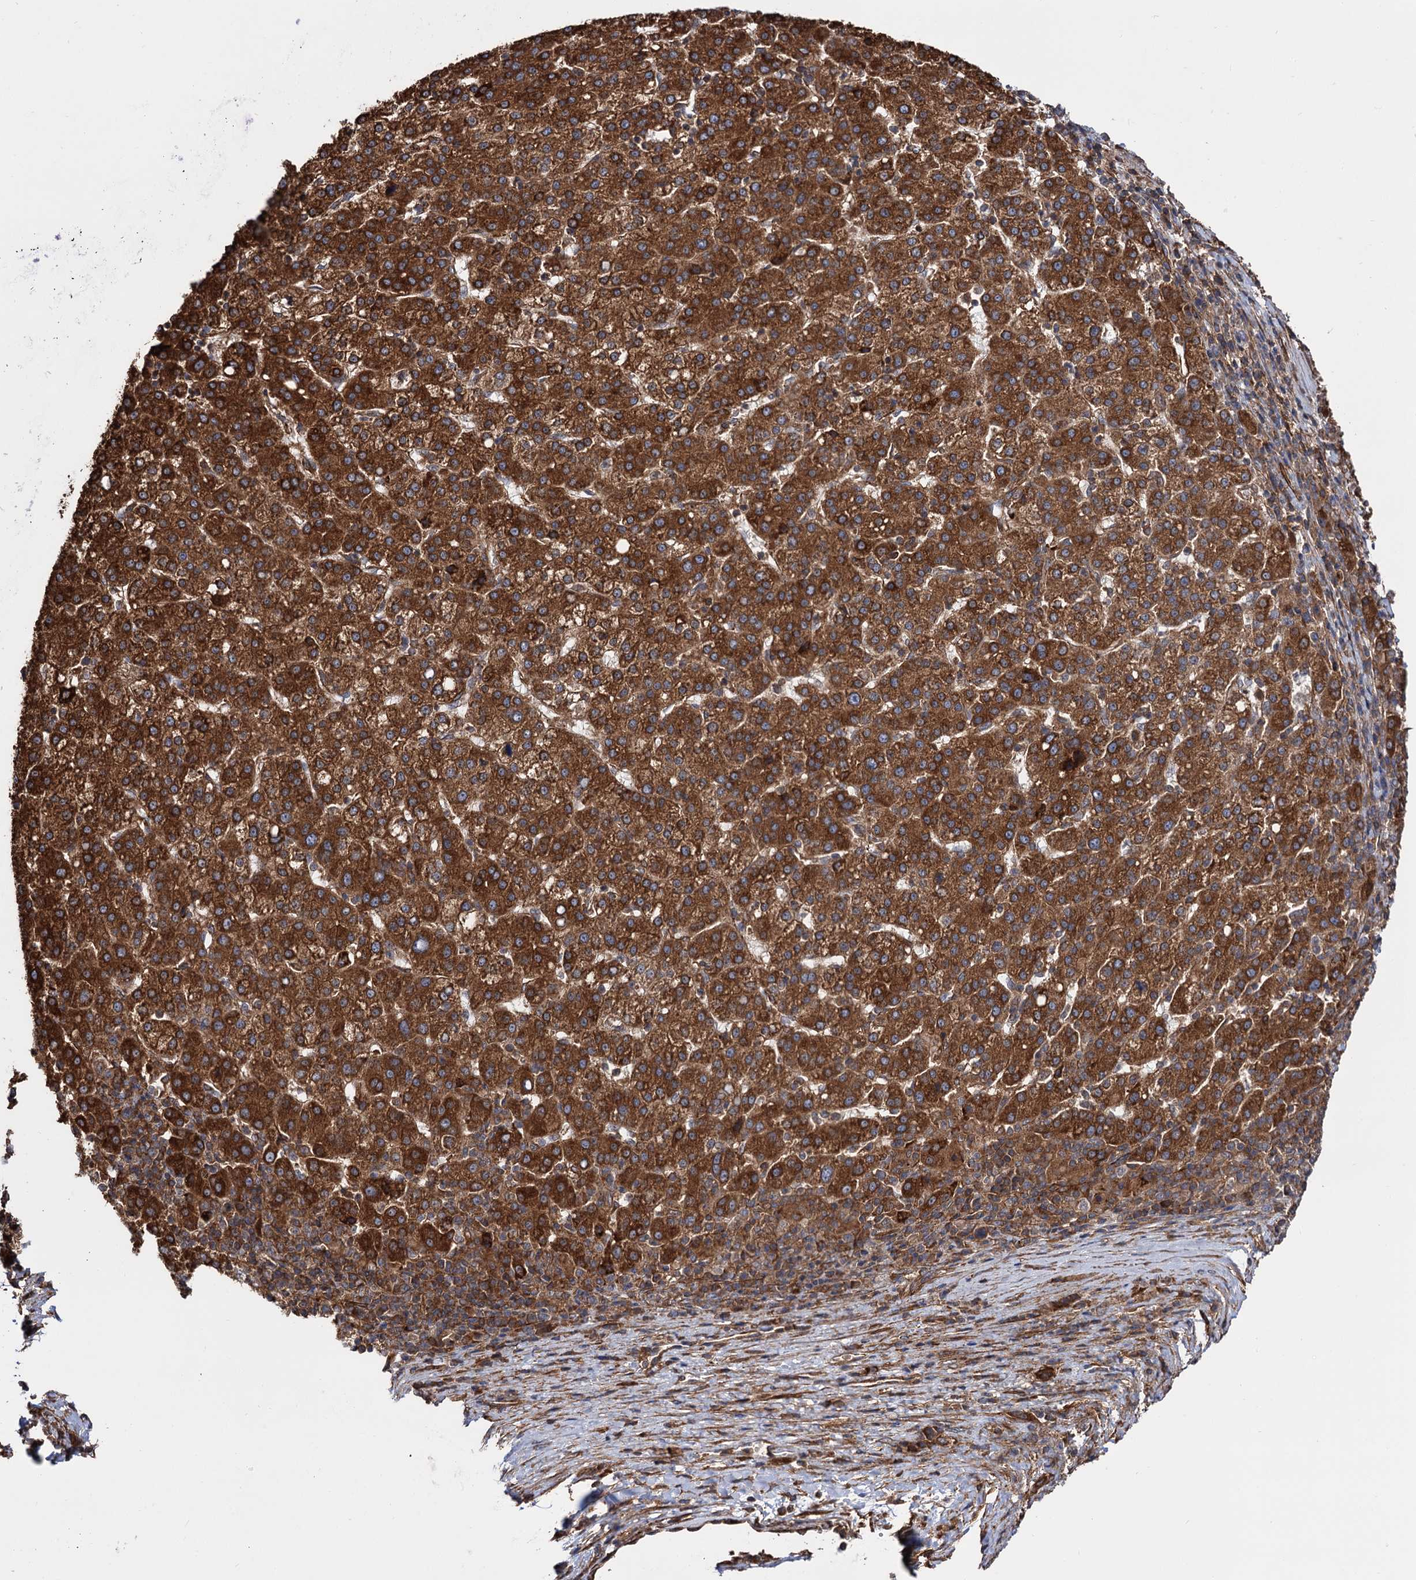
{"staining": {"intensity": "strong", "quantity": ">75%", "location": "cytoplasmic/membranous"}, "tissue": "liver cancer", "cell_type": "Tumor cells", "image_type": "cancer", "snomed": [{"axis": "morphology", "description": "Carcinoma, Hepatocellular, NOS"}, {"axis": "topography", "description": "Liver"}], "caption": "Immunohistochemistry of human hepatocellular carcinoma (liver) shows high levels of strong cytoplasmic/membranous expression in about >75% of tumor cells. Using DAB (3,3'-diaminobenzidine) (brown) and hematoxylin (blue) stains, captured at high magnification using brightfield microscopy.", "gene": "ATP8B4", "patient": {"sex": "female", "age": 58}}